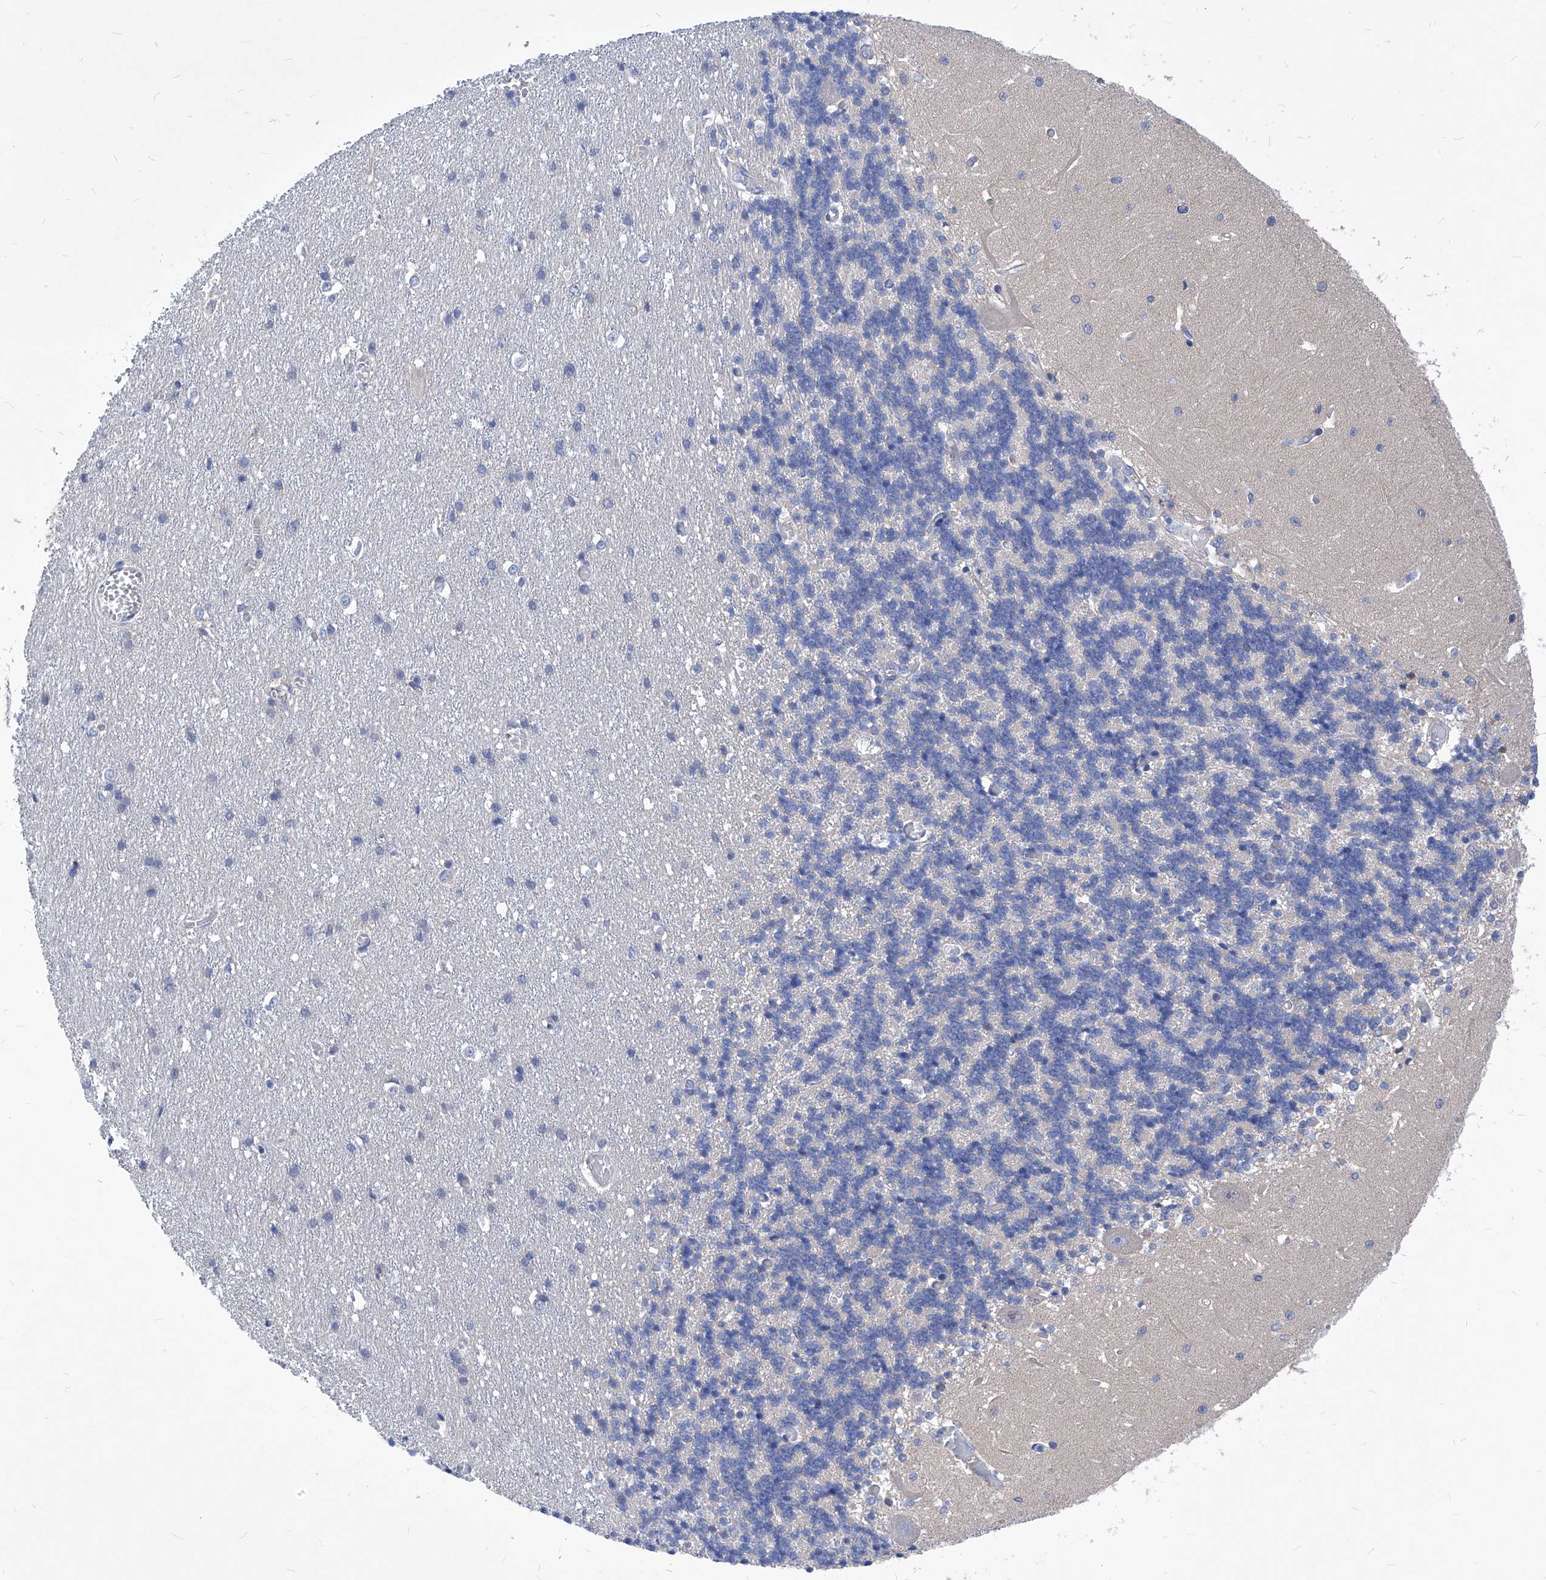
{"staining": {"intensity": "negative", "quantity": "none", "location": "none"}, "tissue": "cerebellum", "cell_type": "Cells in granular layer", "image_type": "normal", "snomed": [{"axis": "morphology", "description": "Normal tissue, NOS"}, {"axis": "topography", "description": "Cerebellum"}], "caption": "The immunohistochemistry image has no significant positivity in cells in granular layer of cerebellum. The staining was performed using DAB (3,3'-diaminobenzidine) to visualize the protein expression in brown, while the nuclei were stained in blue with hematoxylin (Magnification: 20x).", "gene": "XPNPEP1", "patient": {"sex": "male", "age": 37}}